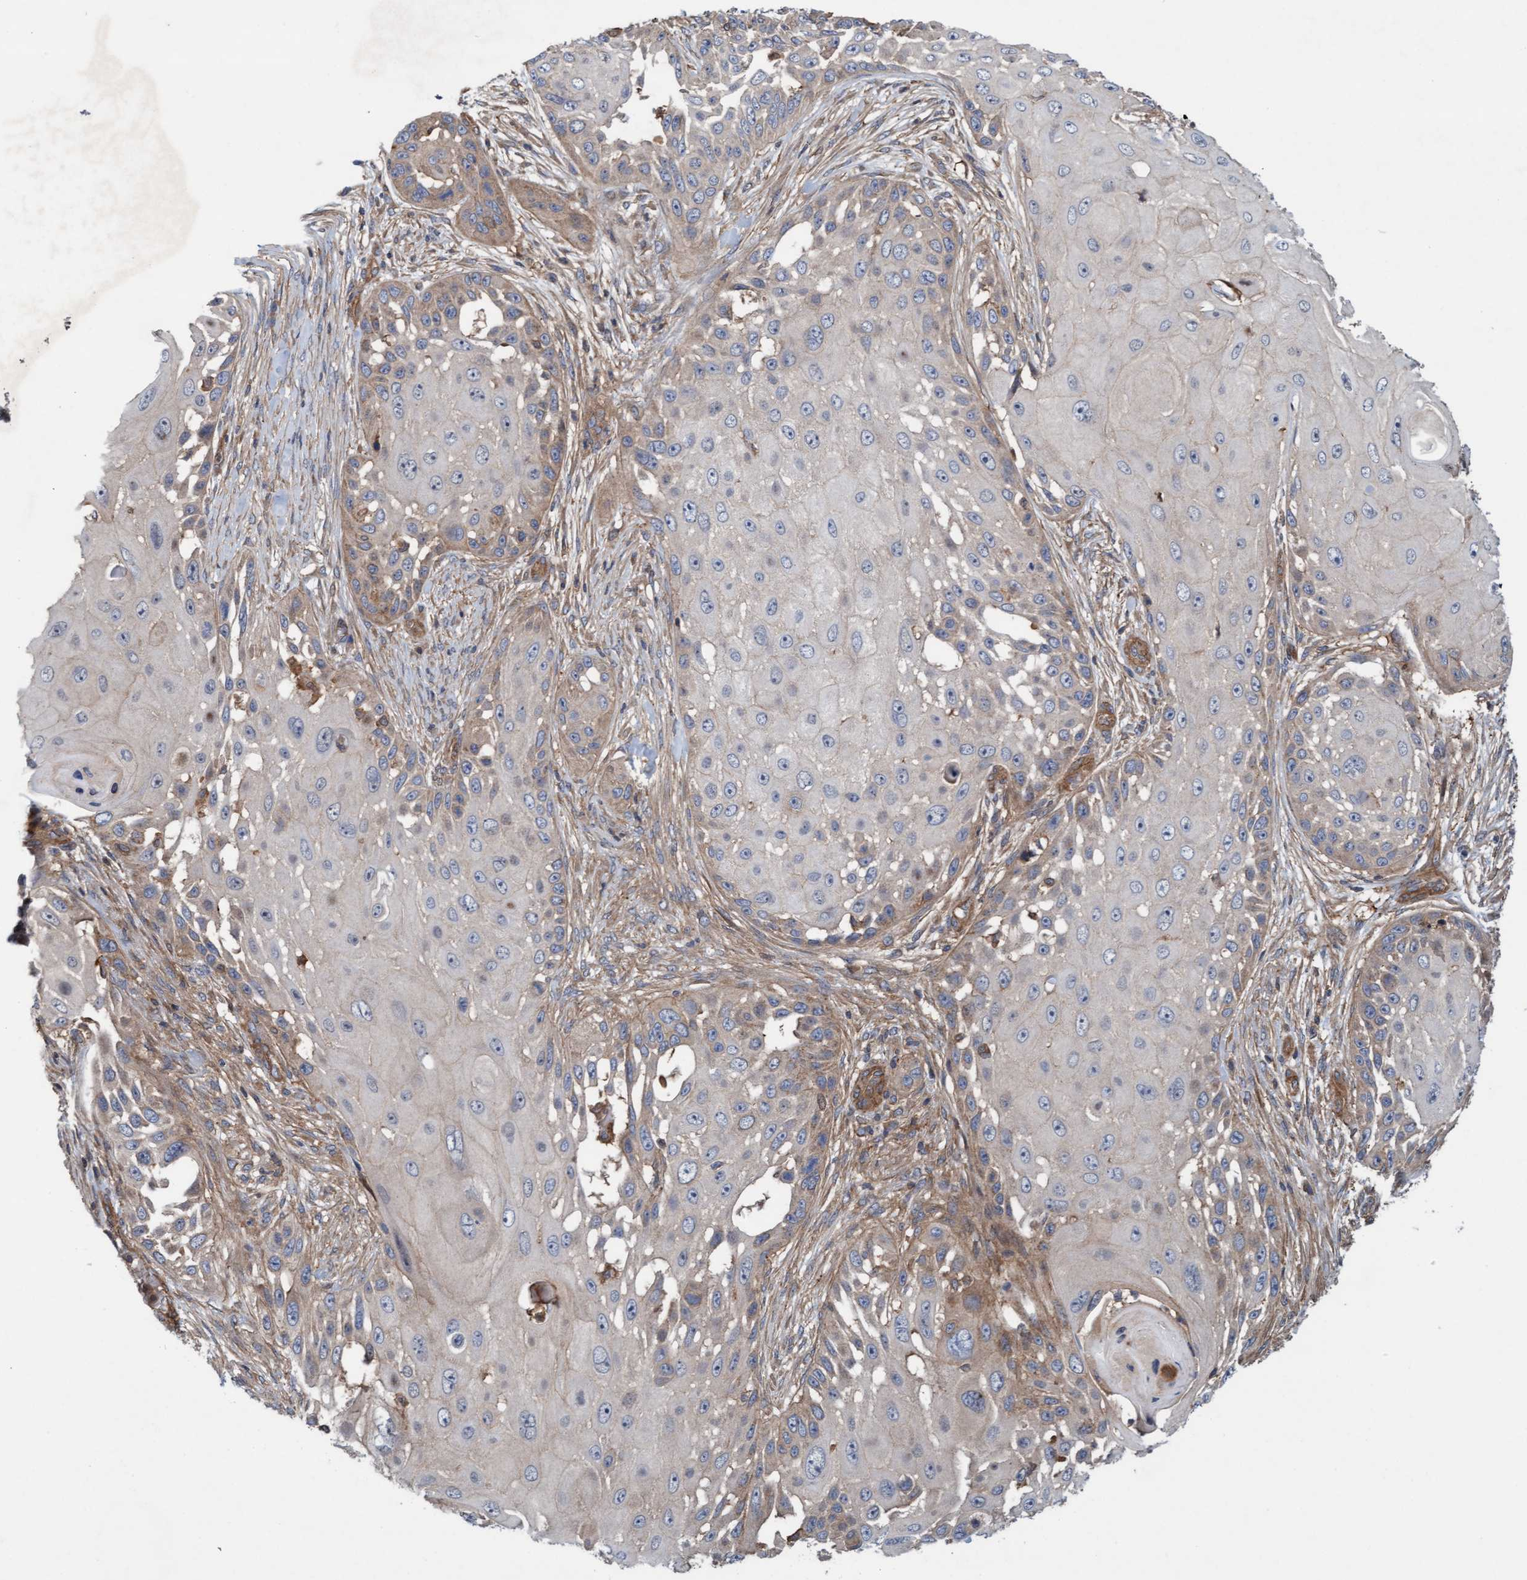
{"staining": {"intensity": "weak", "quantity": "<25%", "location": "cytoplasmic/membranous"}, "tissue": "skin cancer", "cell_type": "Tumor cells", "image_type": "cancer", "snomed": [{"axis": "morphology", "description": "Squamous cell carcinoma, NOS"}, {"axis": "topography", "description": "Skin"}], "caption": "Micrograph shows no significant protein expression in tumor cells of skin cancer.", "gene": "ERAL1", "patient": {"sex": "female", "age": 44}}